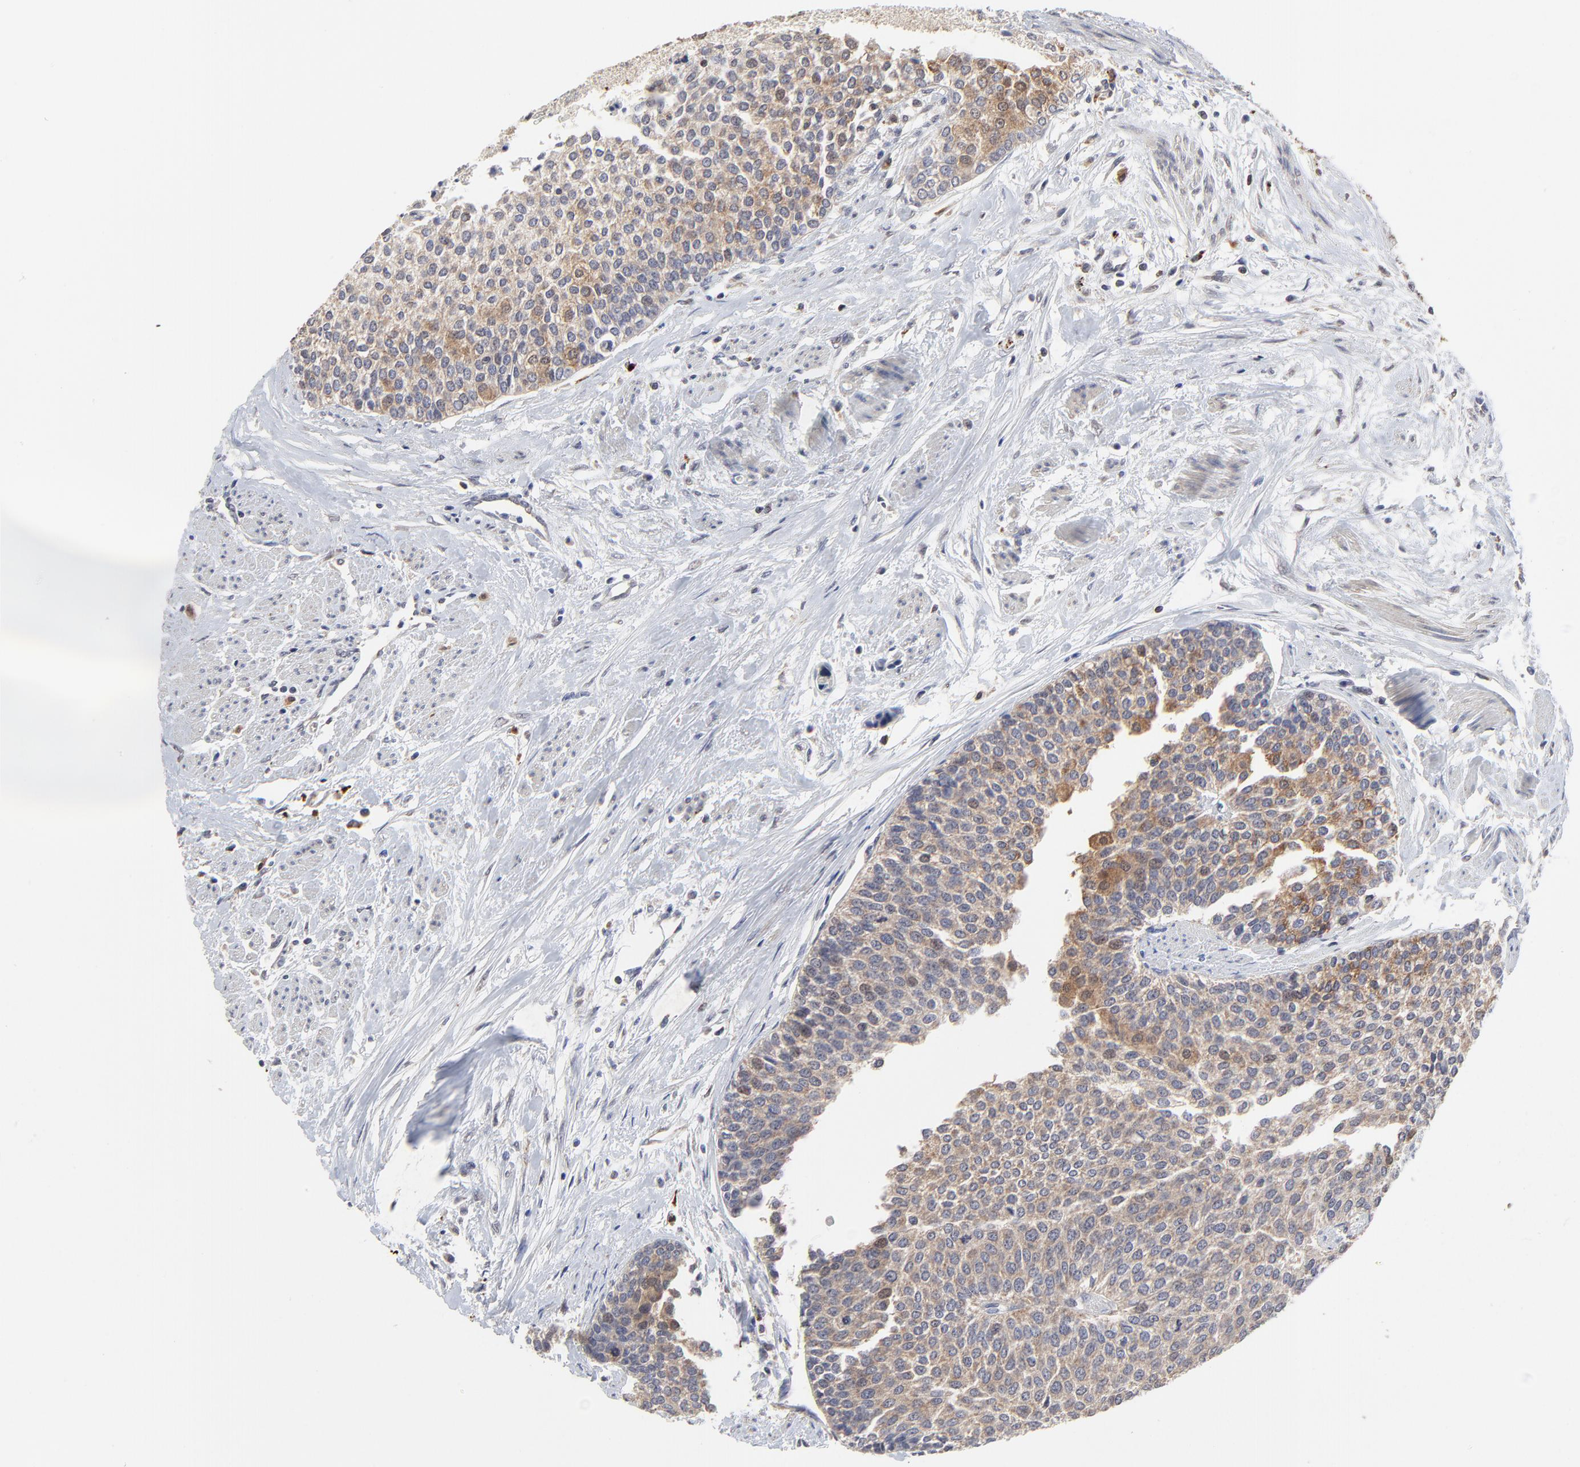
{"staining": {"intensity": "weak", "quantity": ">75%", "location": "cytoplasmic/membranous"}, "tissue": "urothelial cancer", "cell_type": "Tumor cells", "image_type": "cancer", "snomed": [{"axis": "morphology", "description": "Urothelial carcinoma, Low grade"}, {"axis": "topography", "description": "Urinary bladder"}], "caption": "Low-grade urothelial carcinoma stained with a protein marker exhibits weak staining in tumor cells.", "gene": "LGALS3", "patient": {"sex": "female", "age": 73}}